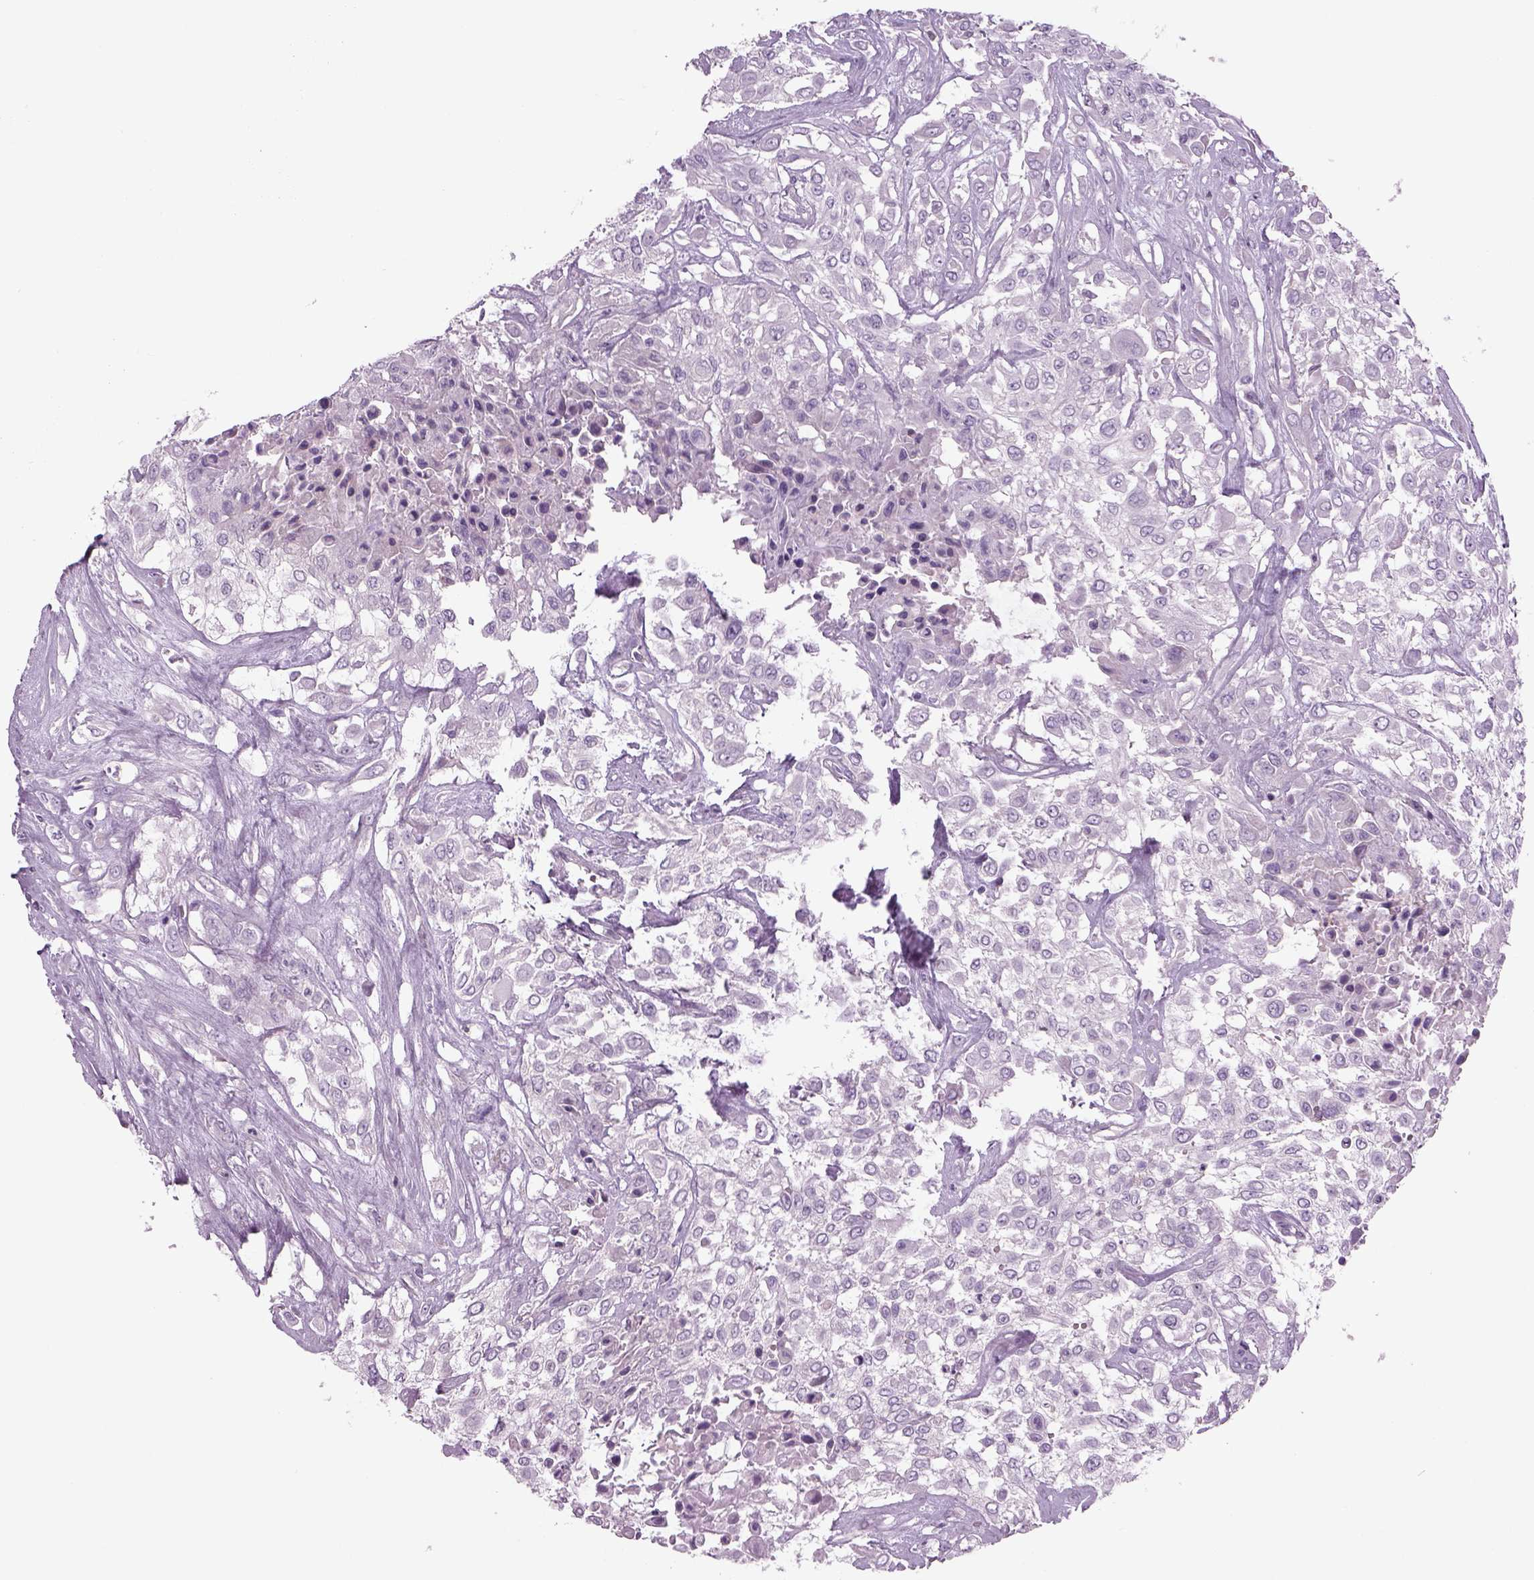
{"staining": {"intensity": "negative", "quantity": "none", "location": "none"}, "tissue": "urothelial cancer", "cell_type": "Tumor cells", "image_type": "cancer", "snomed": [{"axis": "morphology", "description": "Urothelial carcinoma, High grade"}, {"axis": "topography", "description": "Urinary bladder"}], "caption": "The immunohistochemistry (IHC) image has no significant expression in tumor cells of urothelial carcinoma (high-grade) tissue.", "gene": "MDH1B", "patient": {"sex": "male", "age": 57}}